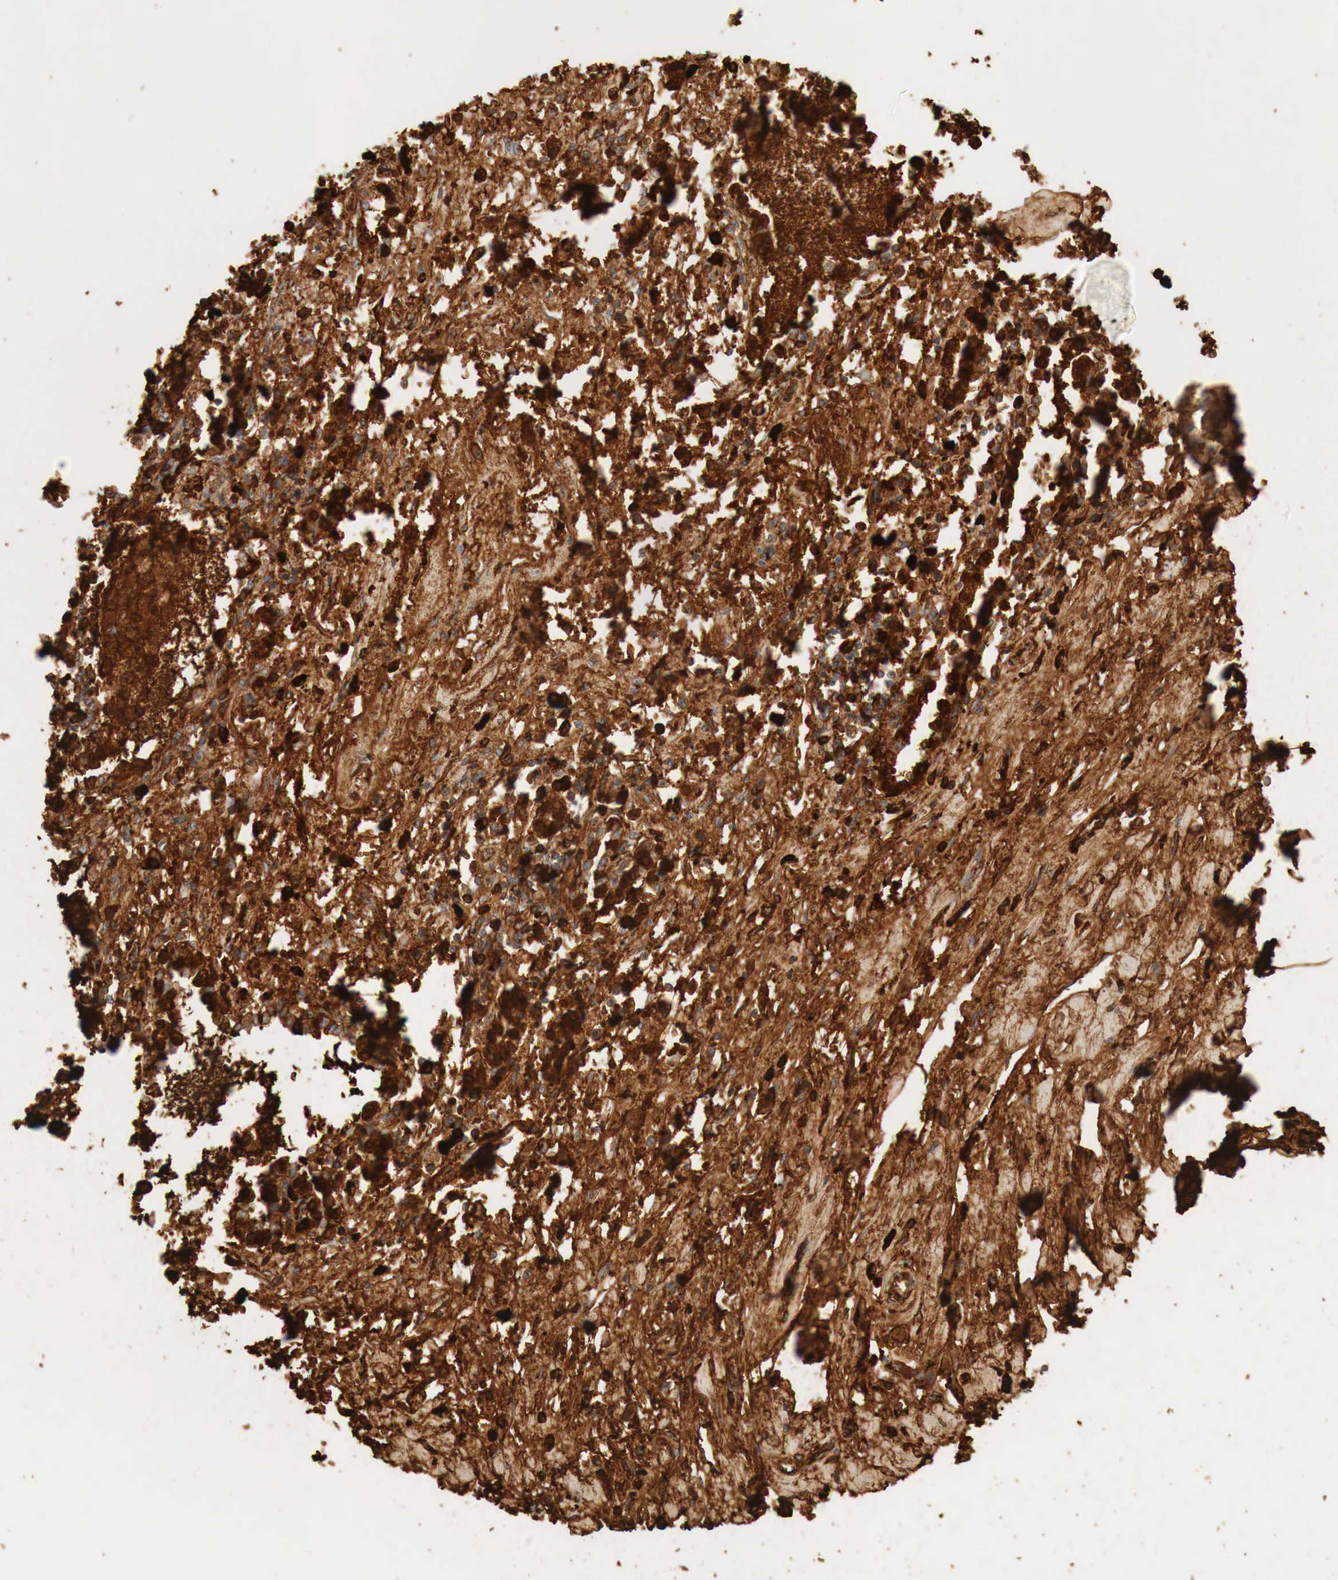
{"staining": {"intensity": "strong", "quantity": ">75%", "location": "cytoplasmic/membranous"}, "tissue": "lung cancer", "cell_type": "Tumor cells", "image_type": "cancer", "snomed": [{"axis": "morphology", "description": "Adenocarcinoma, NOS"}, {"axis": "topography", "description": "Lung"}], "caption": "Approximately >75% of tumor cells in human adenocarcinoma (lung) demonstrate strong cytoplasmic/membranous protein expression as visualized by brown immunohistochemical staining.", "gene": "IGLC3", "patient": {"sex": "male", "age": 60}}